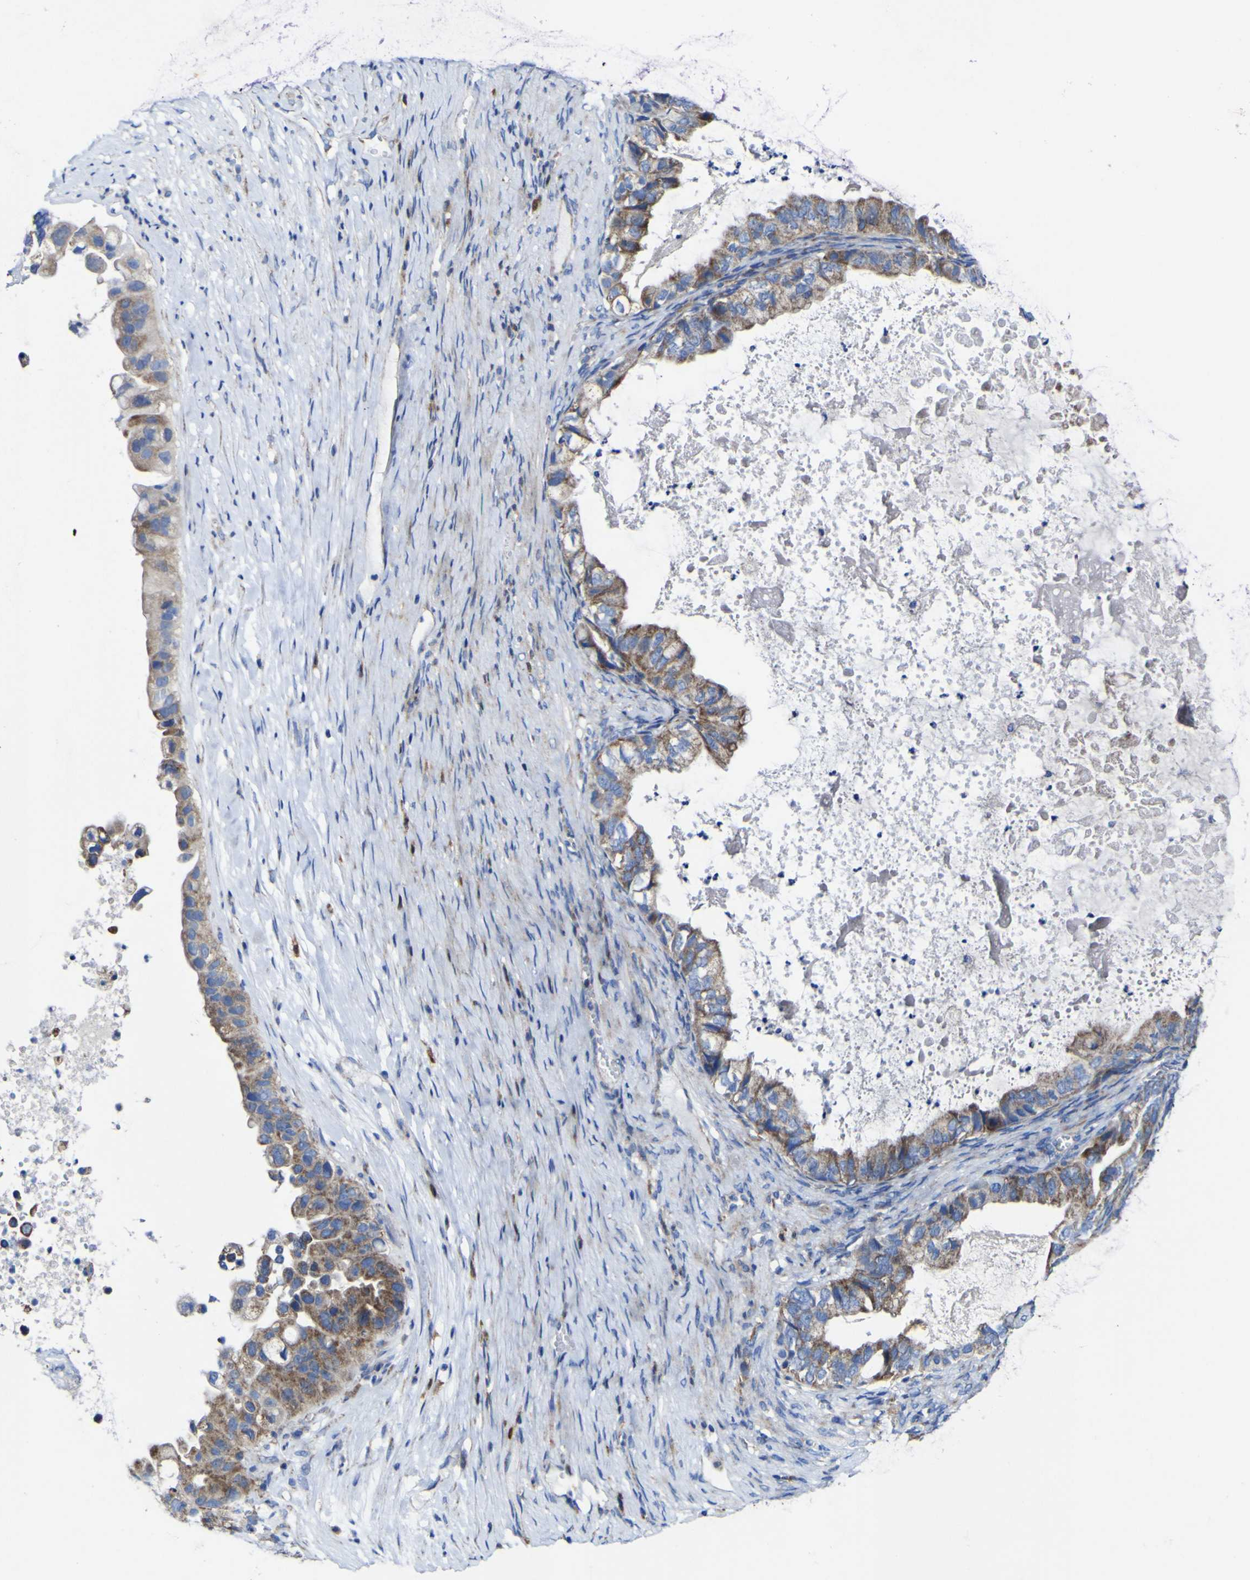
{"staining": {"intensity": "moderate", "quantity": ">75%", "location": "cytoplasmic/membranous"}, "tissue": "ovarian cancer", "cell_type": "Tumor cells", "image_type": "cancer", "snomed": [{"axis": "morphology", "description": "Cystadenocarcinoma, mucinous, NOS"}, {"axis": "topography", "description": "Ovary"}], "caption": "About >75% of tumor cells in ovarian cancer (mucinous cystadenocarcinoma) display moderate cytoplasmic/membranous protein expression as visualized by brown immunohistochemical staining.", "gene": "CCDC90B", "patient": {"sex": "female", "age": 80}}